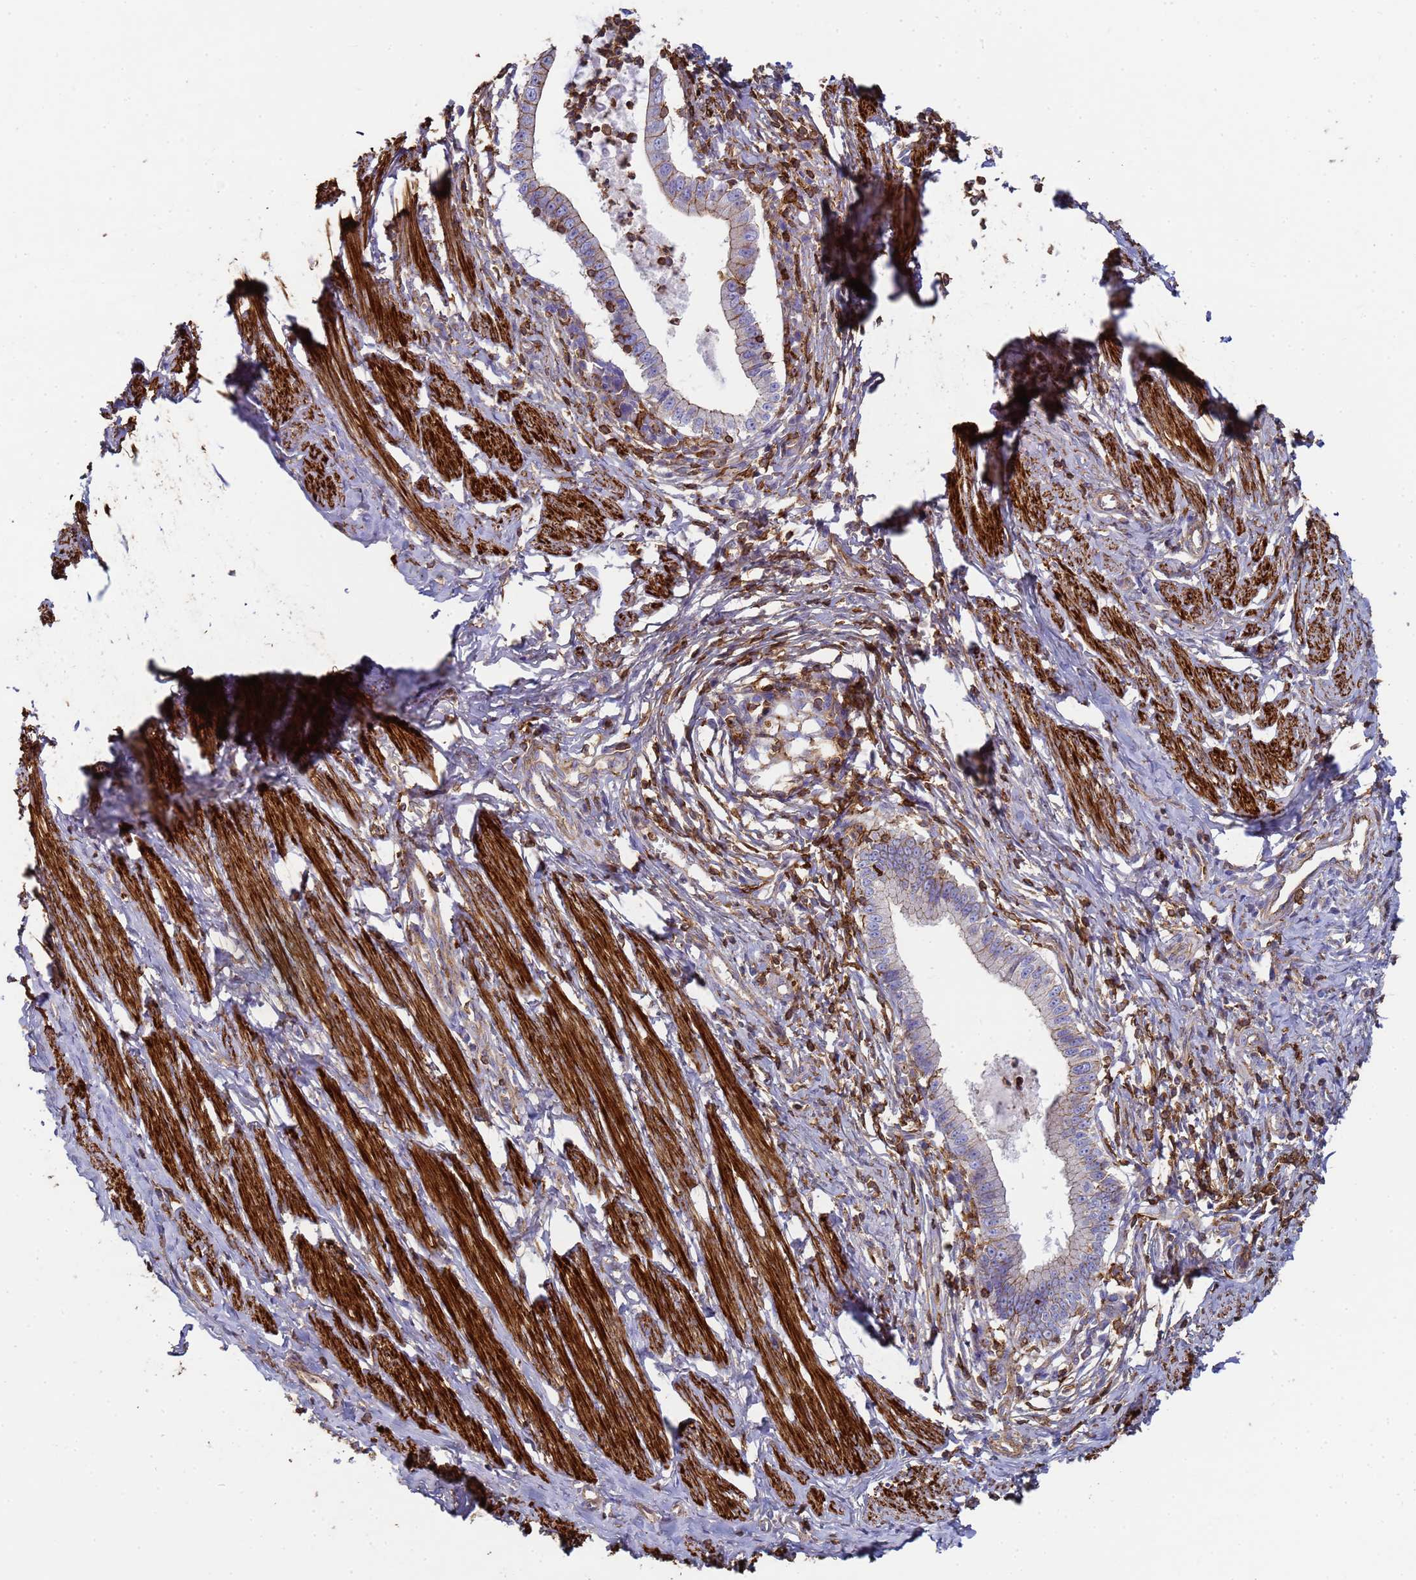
{"staining": {"intensity": "weak", "quantity": "<25%", "location": "cytoplasmic/membranous"}, "tissue": "cervical cancer", "cell_type": "Tumor cells", "image_type": "cancer", "snomed": [{"axis": "morphology", "description": "Adenocarcinoma, NOS"}, {"axis": "topography", "description": "Cervix"}], "caption": "Protein analysis of adenocarcinoma (cervical) shows no significant positivity in tumor cells.", "gene": "ACTB", "patient": {"sex": "female", "age": 36}}